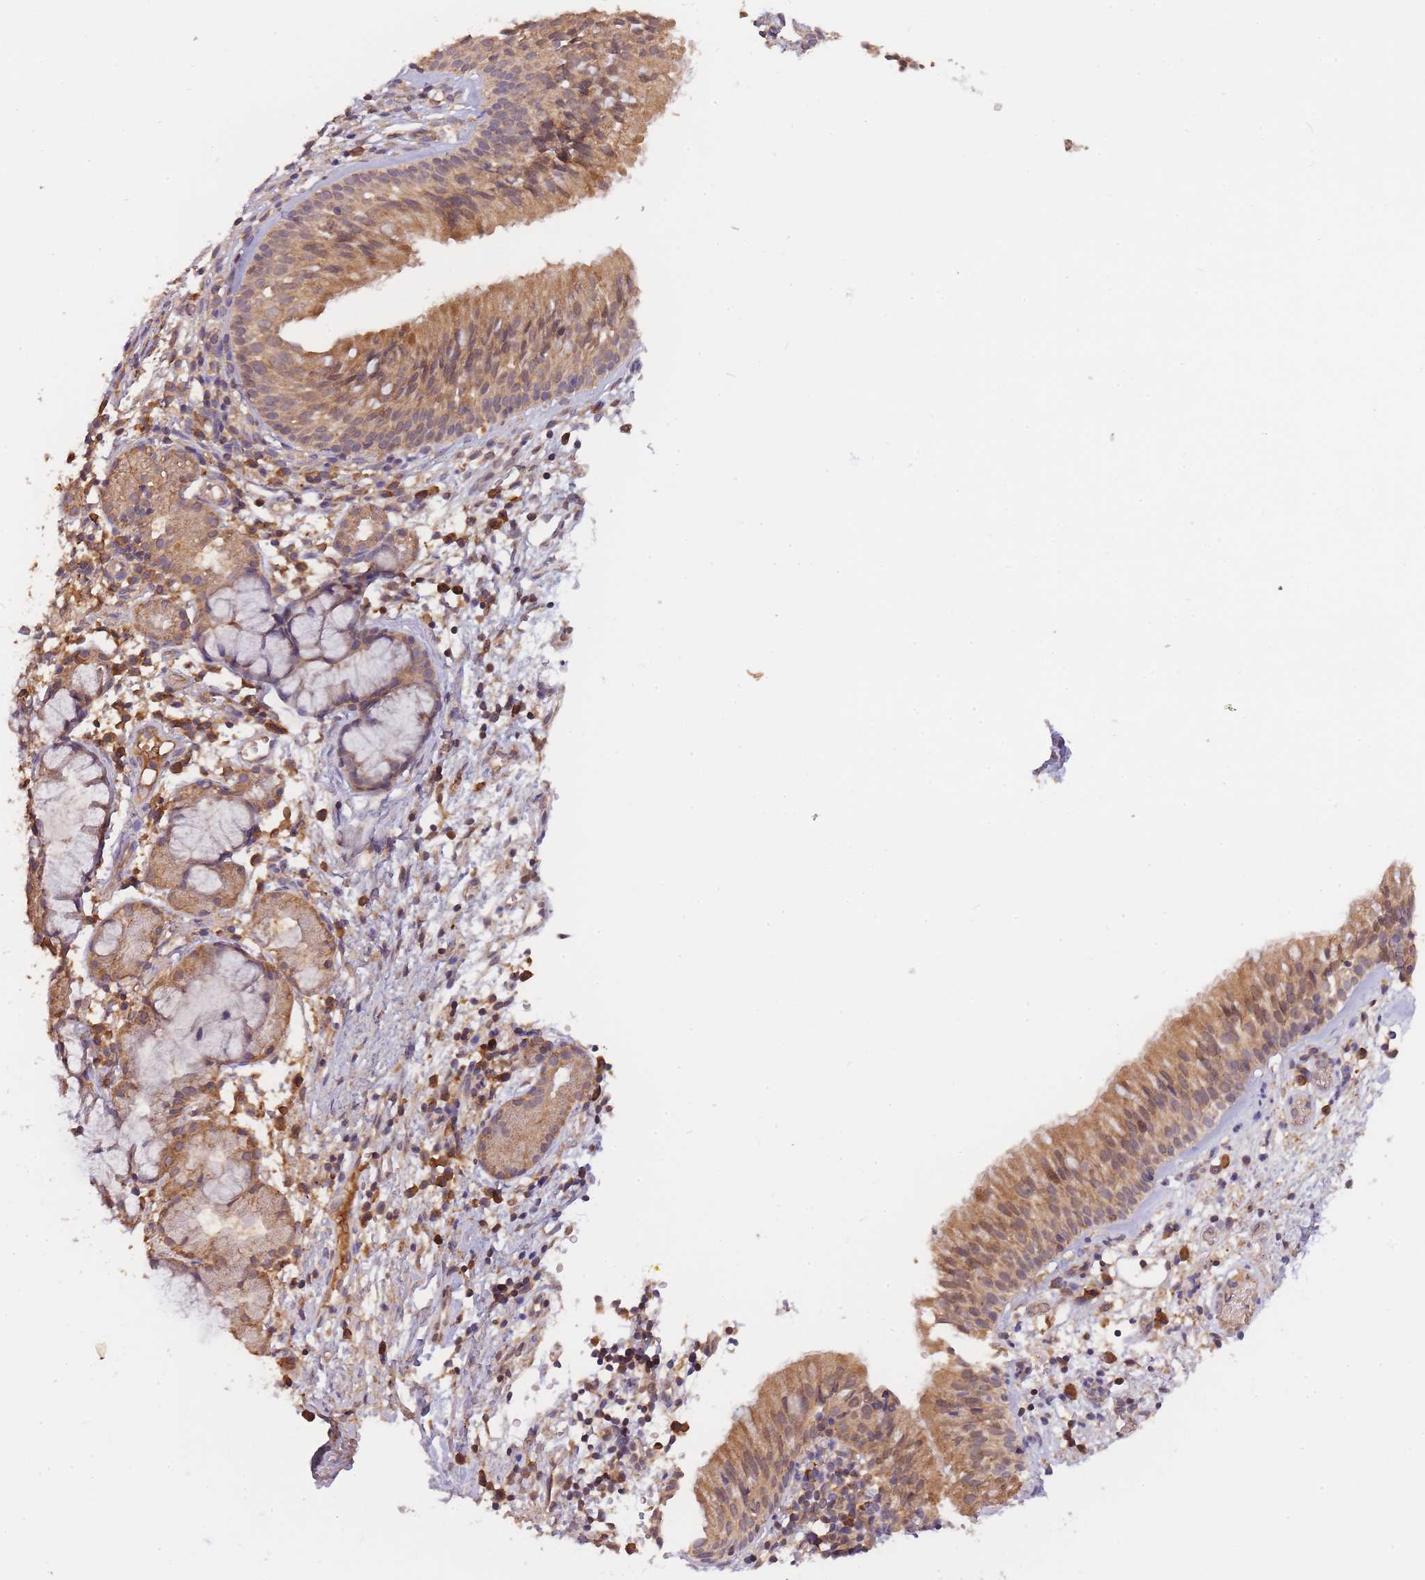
{"staining": {"intensity": "moderate", "quantity": ">75%", "location": "cytoplasmic/membranous"}, "tissue": "nasopharynx", "cell_type": "Respiratory epithelial cells", "image_type": "normal", "snomed": [{"axis": "morphology", "description": "Normal tissue, NOS"}, {"axis": "topography", "description": "Nasopharynx"}], "caption": "About >75% of respiratory epithelial cells in benign nasopharynx show moderate cytoplasmic/membranous protein positivity as visualized by brown immunohistochemical staining.", "gene": "PIP4P1", "patient": {"sex": "male", "age": 65}}